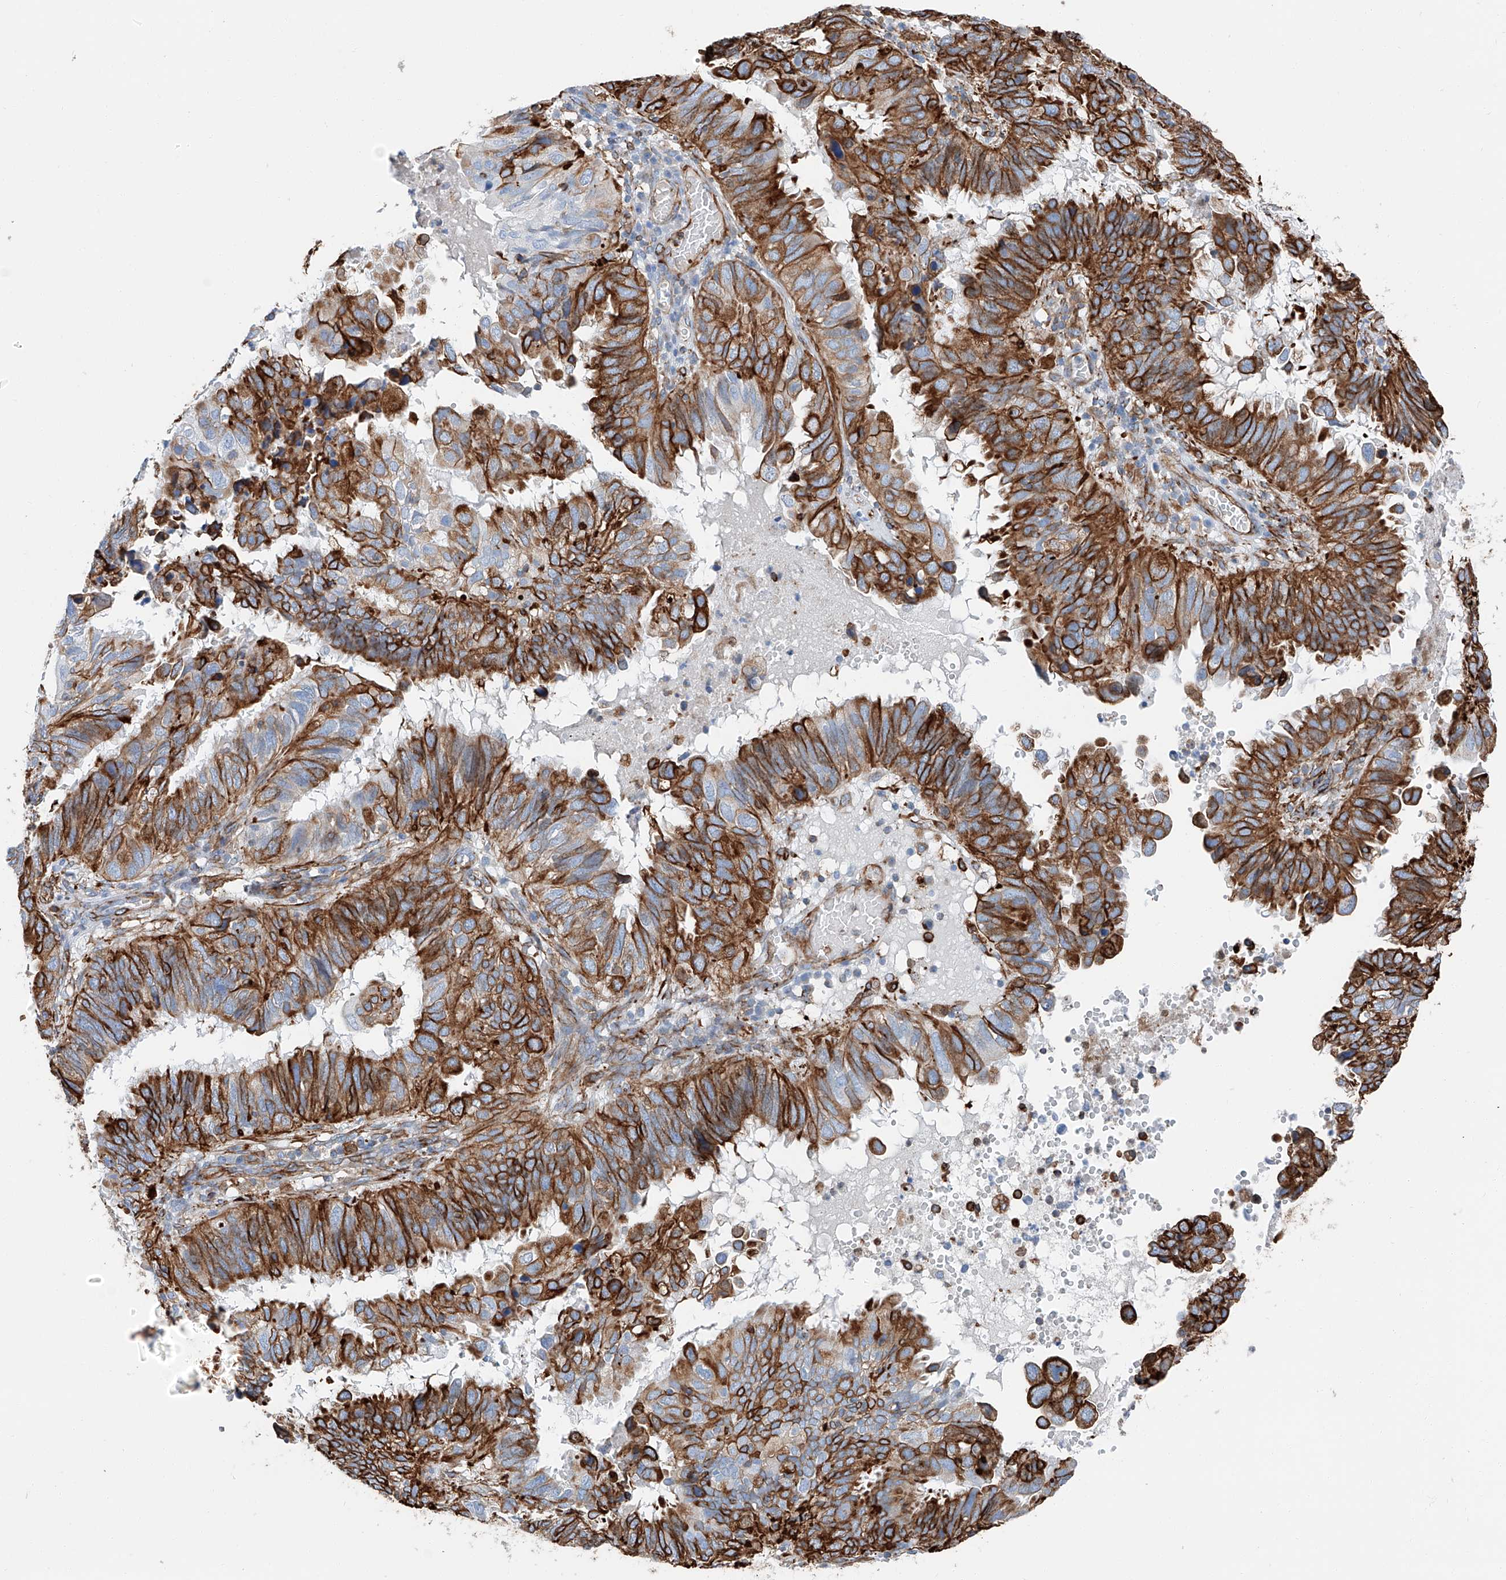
{"staining": {"intensity": "strong", "quantity": ">75%", "location": "cytoplasmic/membranous"}, "tissue": "endometrial cancer", "cell_type": "Tumor cells", "image_type": "cancer", "snomed": [{"axis": "morphology", "description": "Adenocarcinoma, NOS"}, {"axis": "topography", "description": "Uterus"}], "caption": "Protein positivity by immunohistochemistry displays strong cytoplasmic/membranous positivity in approximately >75% of tumor cells in adenocarcinoma (endometrial).", "gene": "ZNF804A", "patient": {"sex": "female", "age": 77}}